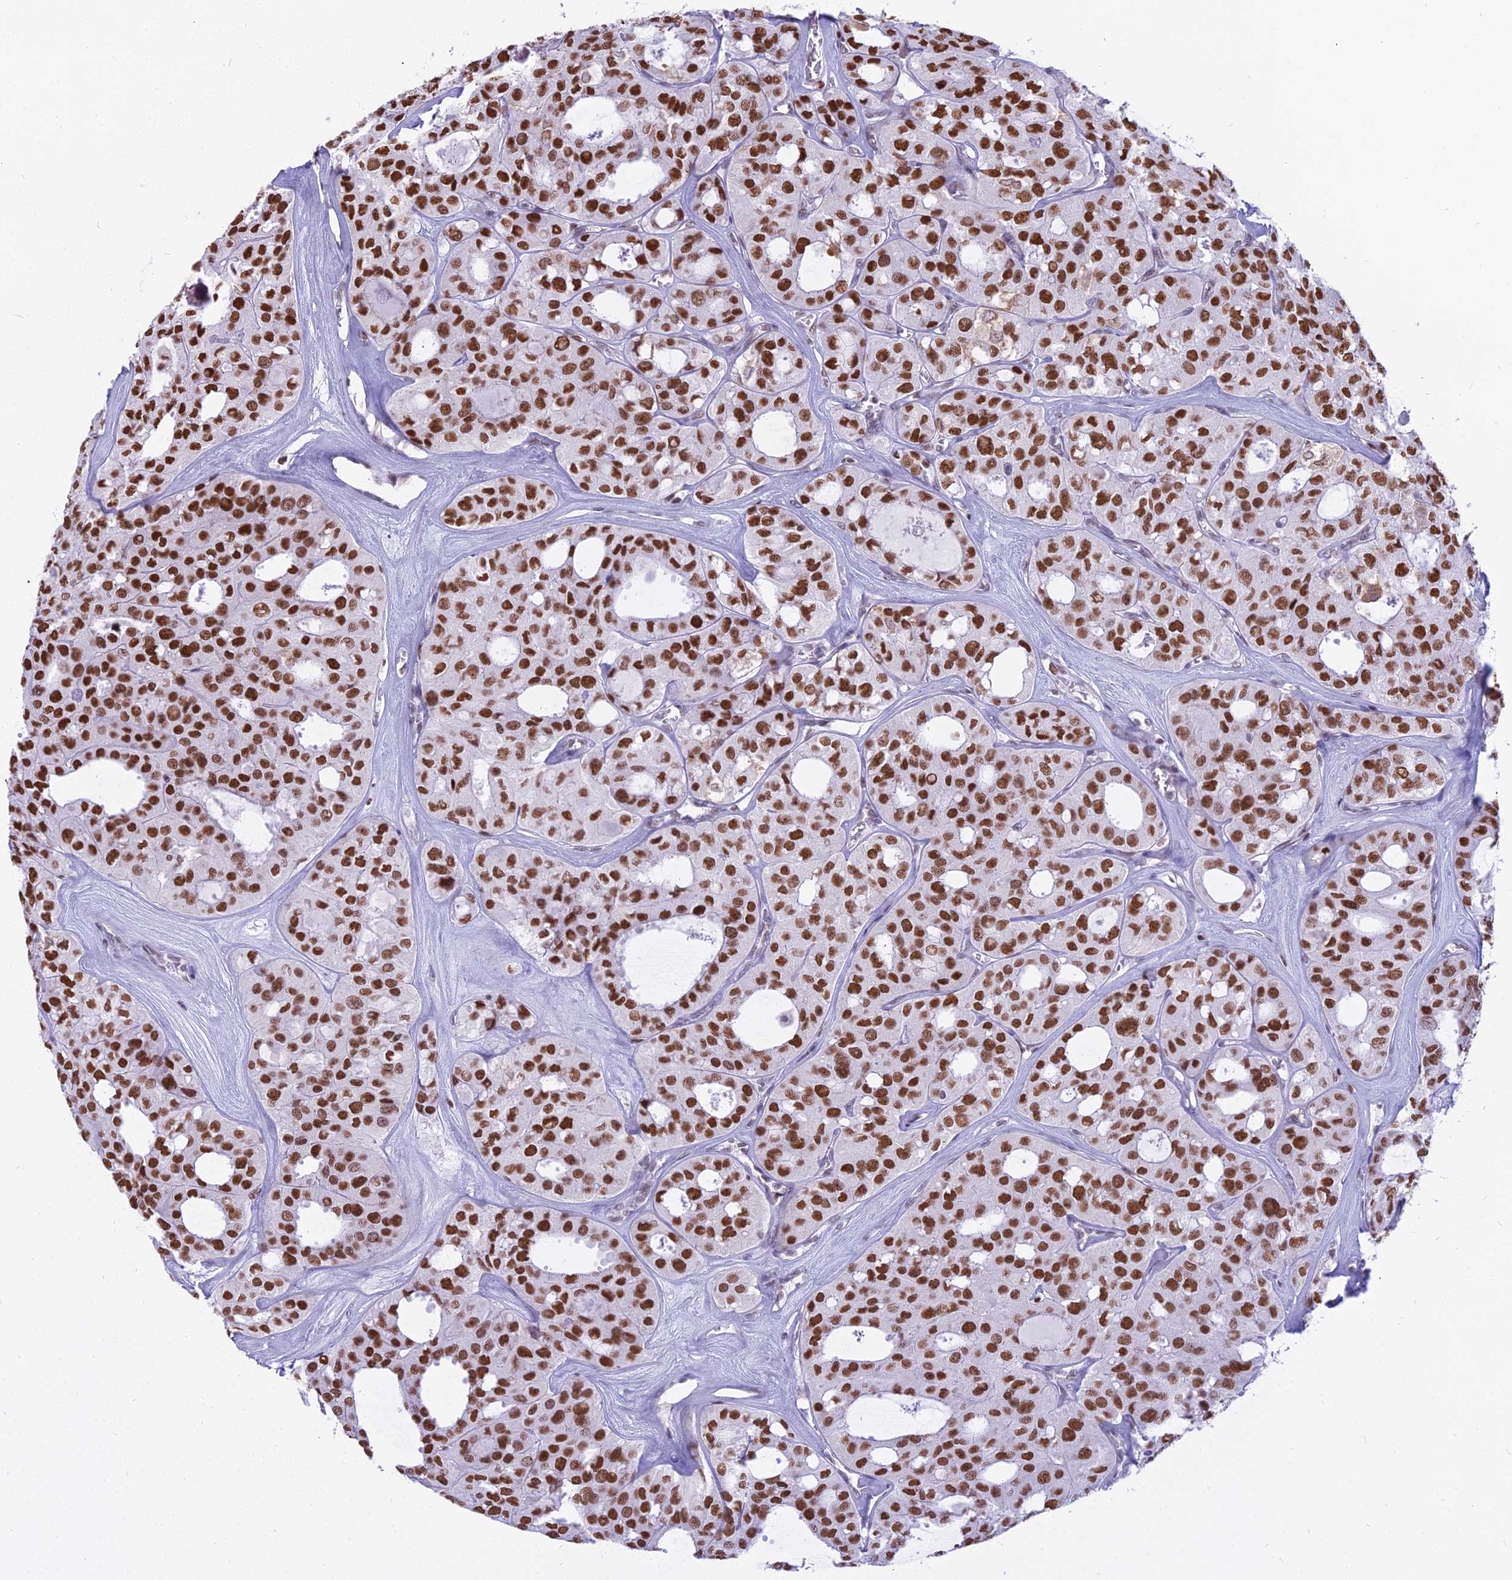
{"staining": {"intensity": "strong", "quantity": ">75%", "location": "nuclear"}, "tissue": "thyroid cancer", "cell_type": "Tumor cells", "image_type": "cancer", "snomed": [{"axis": "morphology", "description": "Follicular adenoma carcinoma, NOS"}, {"axis": "topography", "description": "Thyroid gland"}], "caption": "Immunohistochemical staining of human thyroid cancer (follicular adenoma carcinoma) displays strong nuclear protein staining in about >75% of tumor cells. (IHC, brightfield microscopy, high magnification).", "gene": "PARP1", "patient": {"sex": "male", "age": 75}}